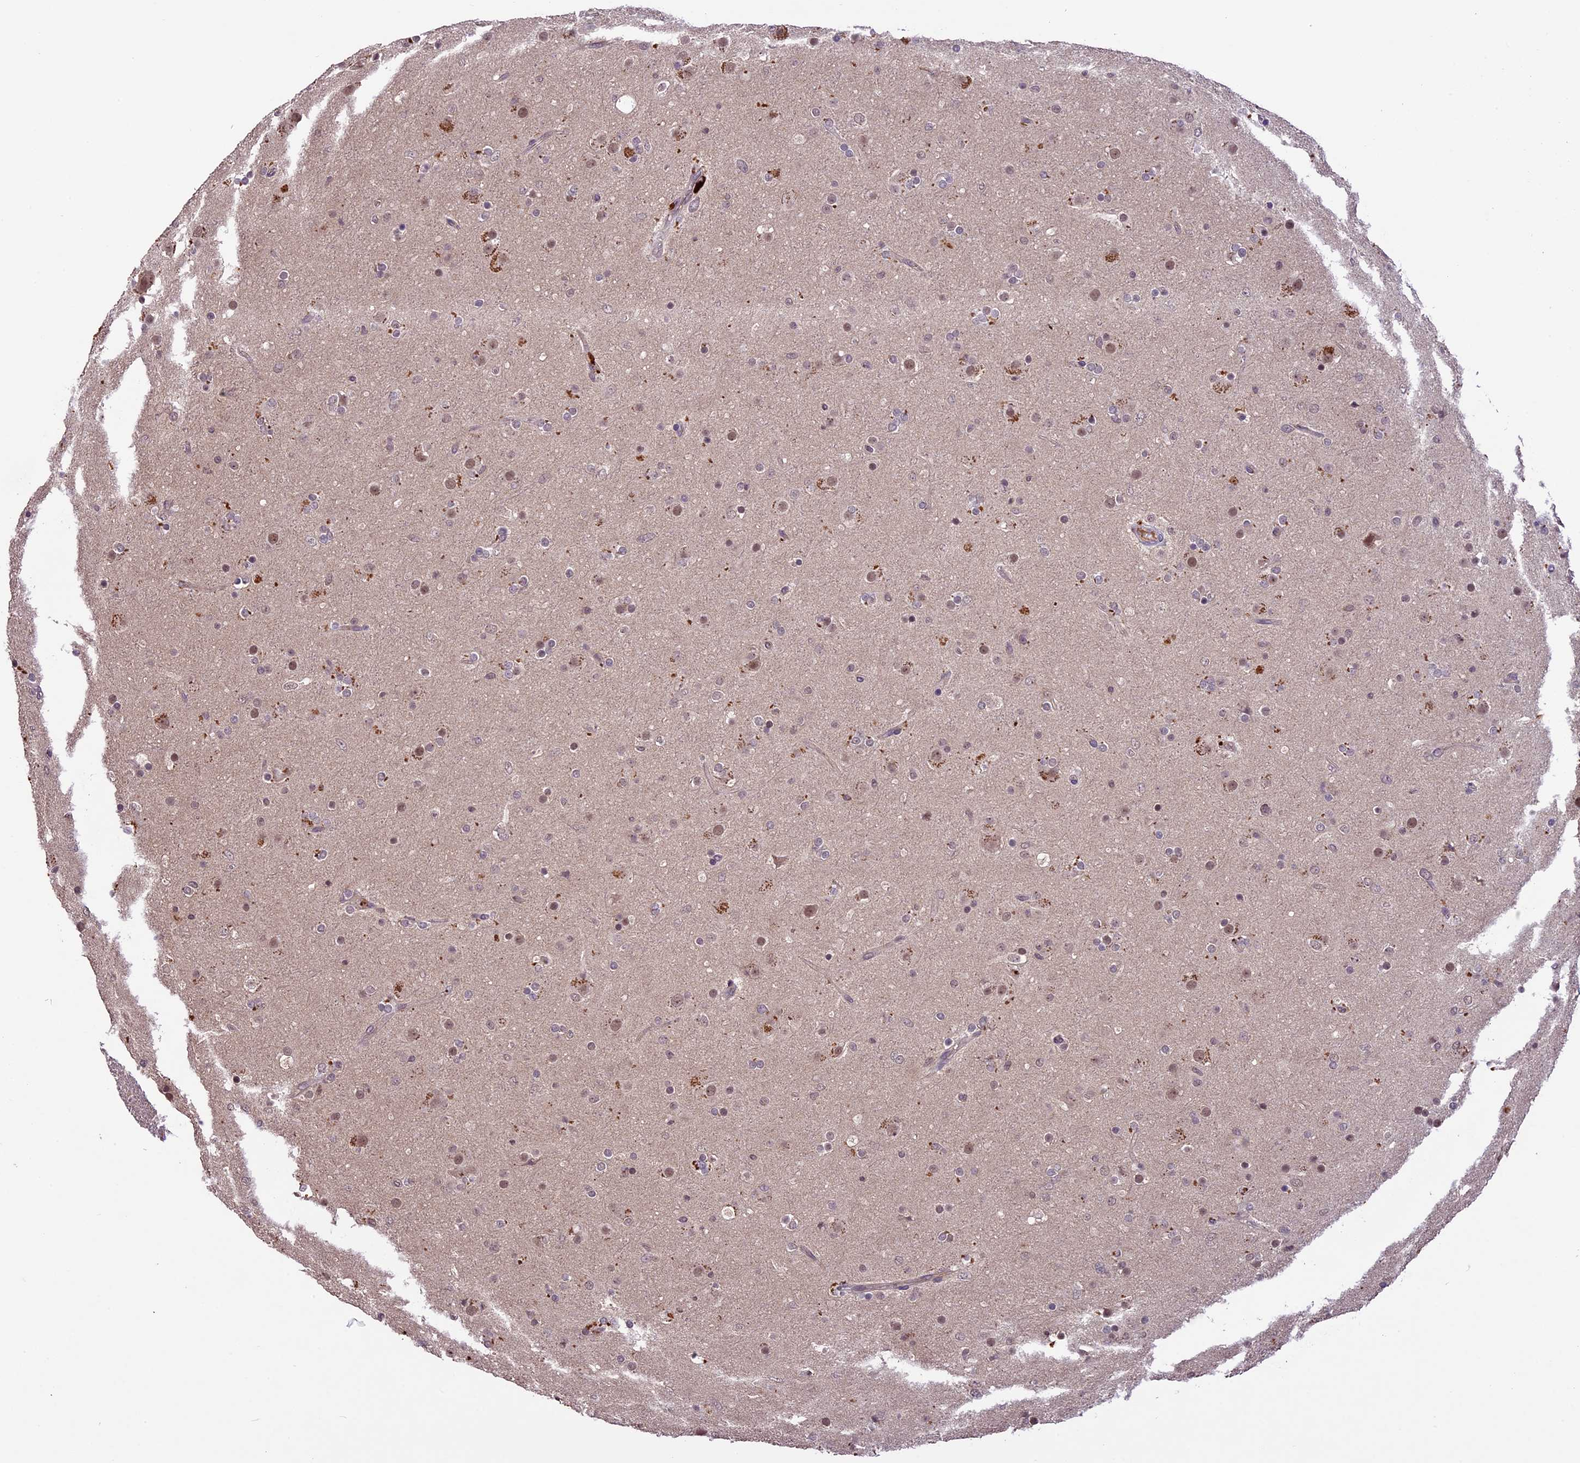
{"staining": {"intensity": "weak", "quantity": "<25%", "location": "nuclear"}, "tissue": "glioma", "cell_type": "Tumor cells", "image_type": "cancer", "snomed": [{"axis": "morphology", "description": "Glioma, malignant, Low grade"}, {"axis": "topography", "description": "Brain"}], "caption": "A high-resolution photomicrograph shows IHC staining of glioma, which shows no significant staining in tumor cells.", "gene": "ATP10A", "patient": {"sex": "male", "age": 65}}